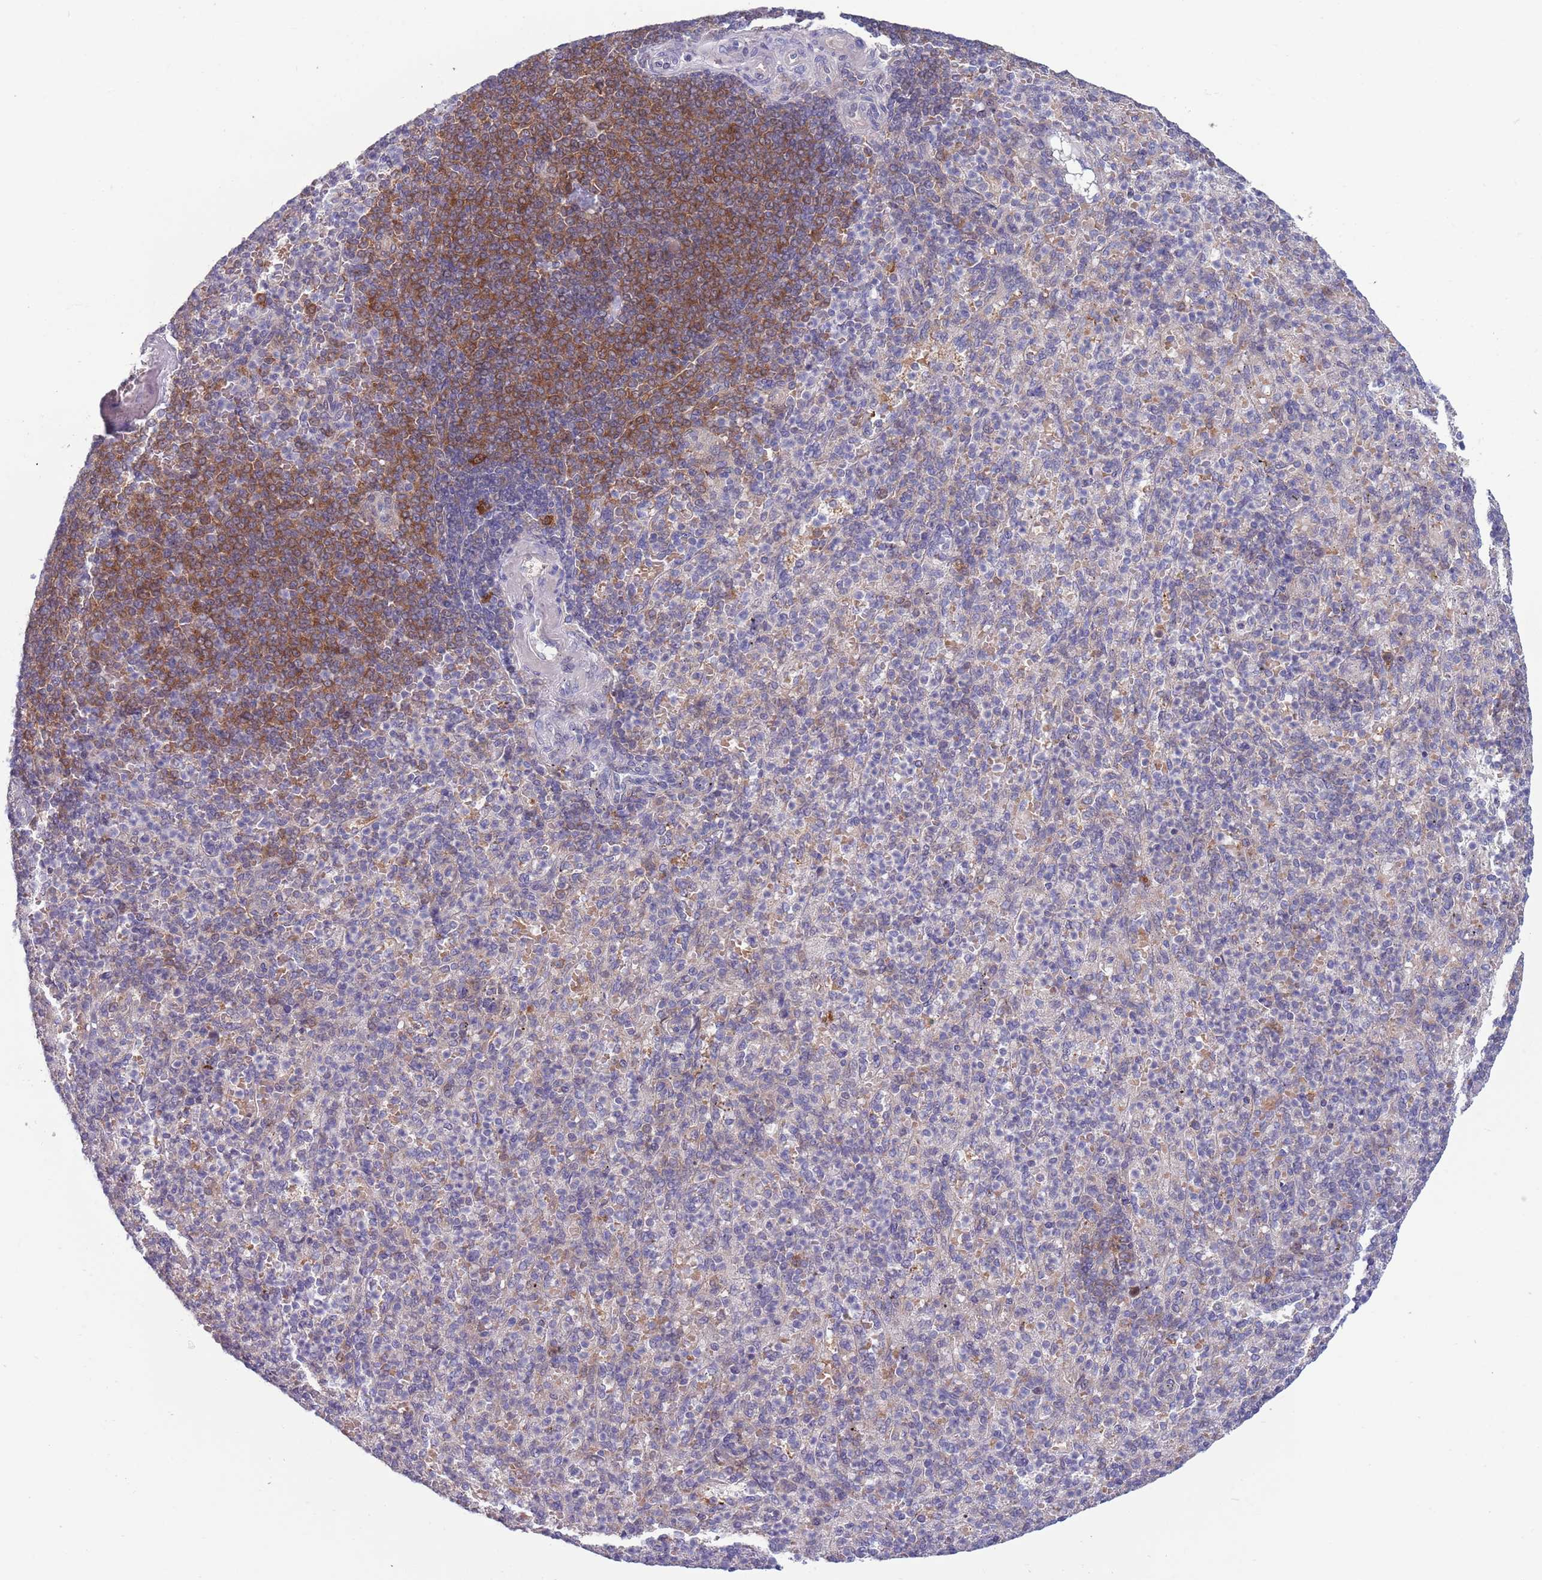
{"staining": {"intensity": "moderate", "quantity": "<25%", "location": "cytoplasmic/membranous"}, "tissue": "spleen", "cell_type": "Cells in red pulp", "image_type": "normal", "snomed": [{"axis": "morphology", "description": "Normal tissue, NOS"}, {"axis": "topography", "description": "Spleen"}], "caption": "Immunohistochemical staining of benign human spleen reveals <25% levels of moderate cytoplasmic/membranous protein staining in approximately <25% of cells in red pulp.", "gene": "CLNS1A", "patient": {"sex": "female", "age": 74}}